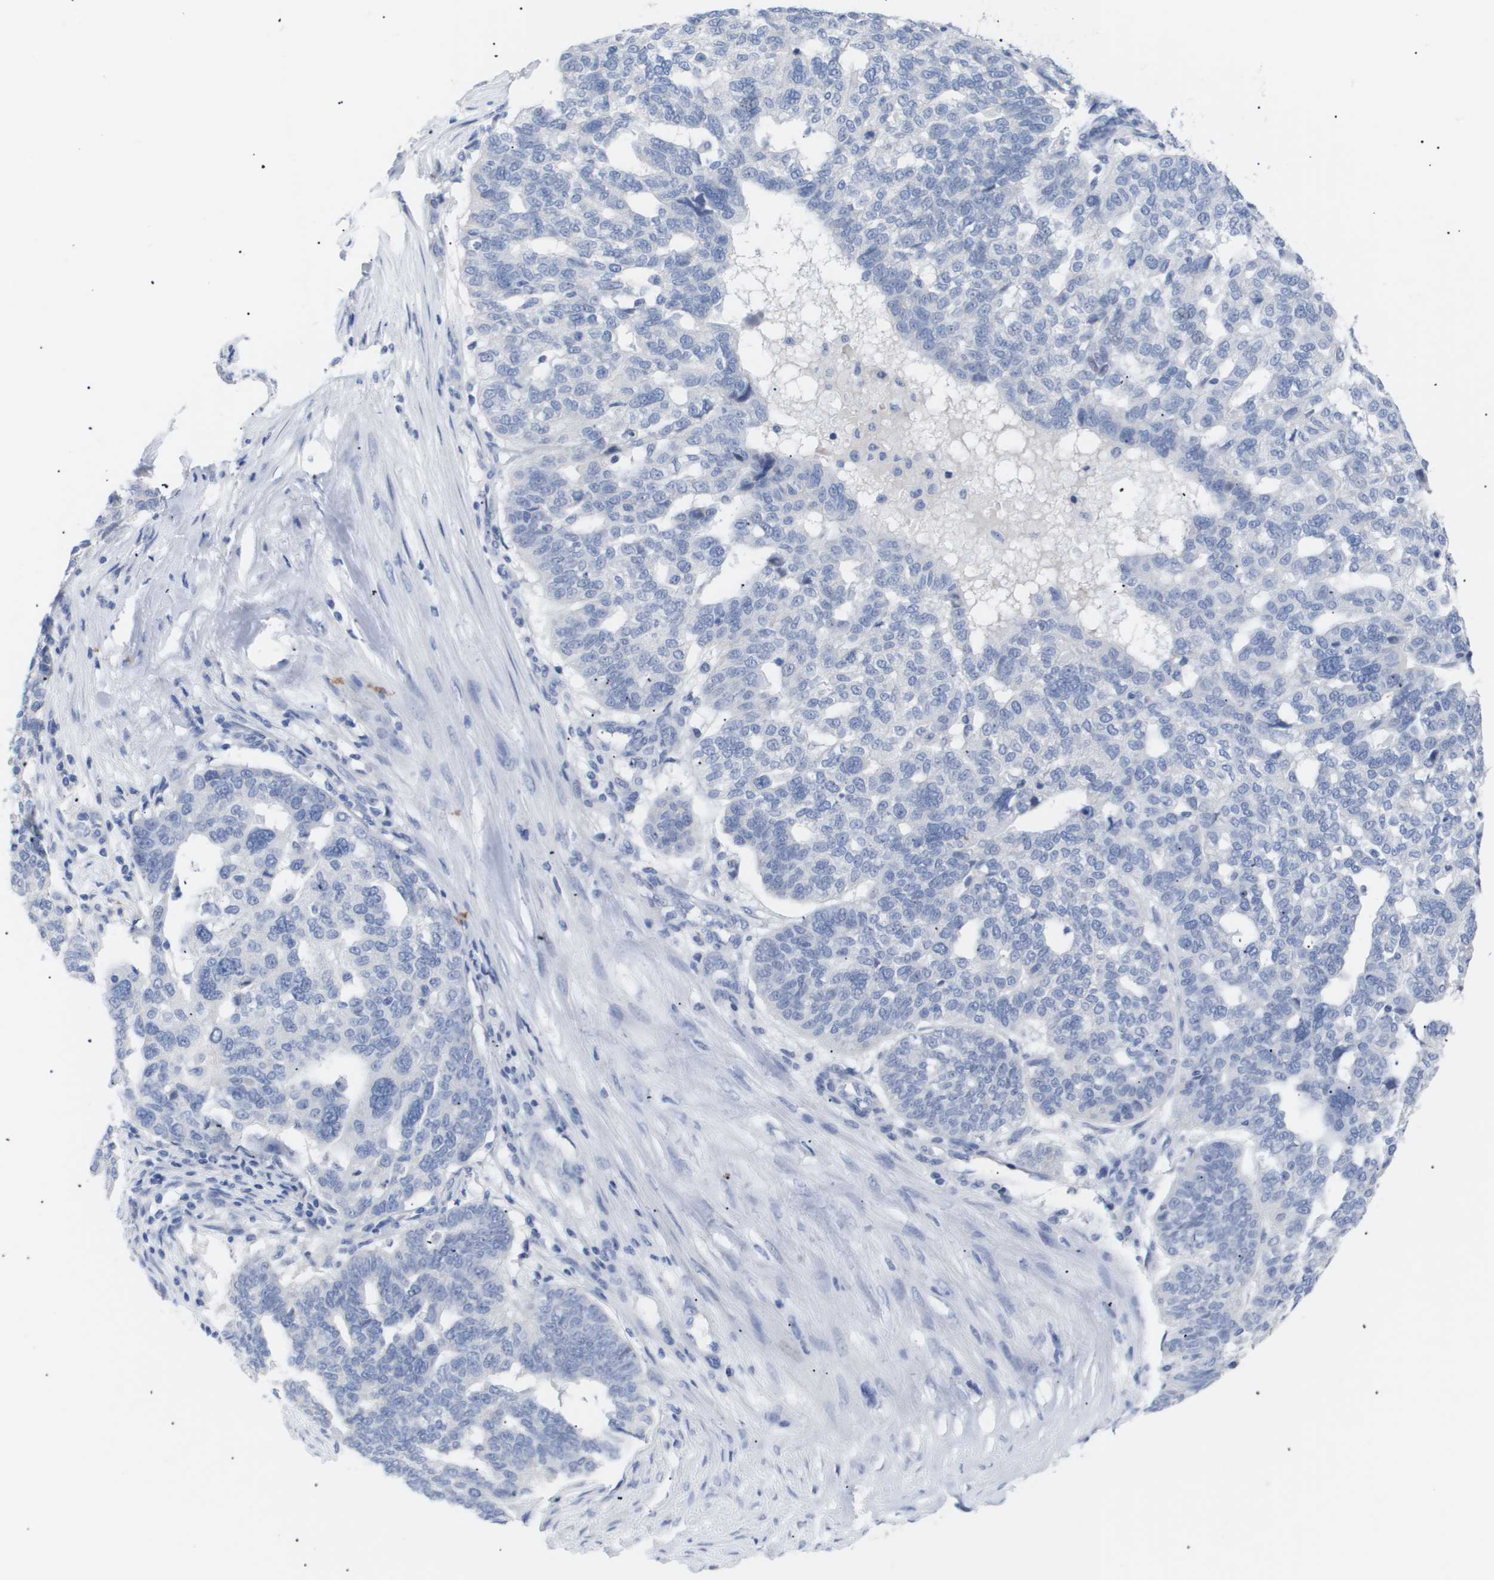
{"staining": {"intensity": "negative", "quantity": "none", "location": "none"}, "tissue": "ovarian cancer", "cell_type": "Tumor cells", "image_type": "cancer", "snomed": [{"axis": "morphology", "description": "Cystadenocarcinoma, serous, NOS"}, {"axis": "topography", "description": "Ovary"}], "caption": "Immunohistochemistry (IHC) histopathology image of human ovarian cancer stained for a protein (brown), which shows no positivity in tumor cells. The staining is performed using DAB brown chromogen with nuclei counter-stained in using hematoxylin.", "gene": "CAV3", "patient": {"sex": "female", "age": 59}}